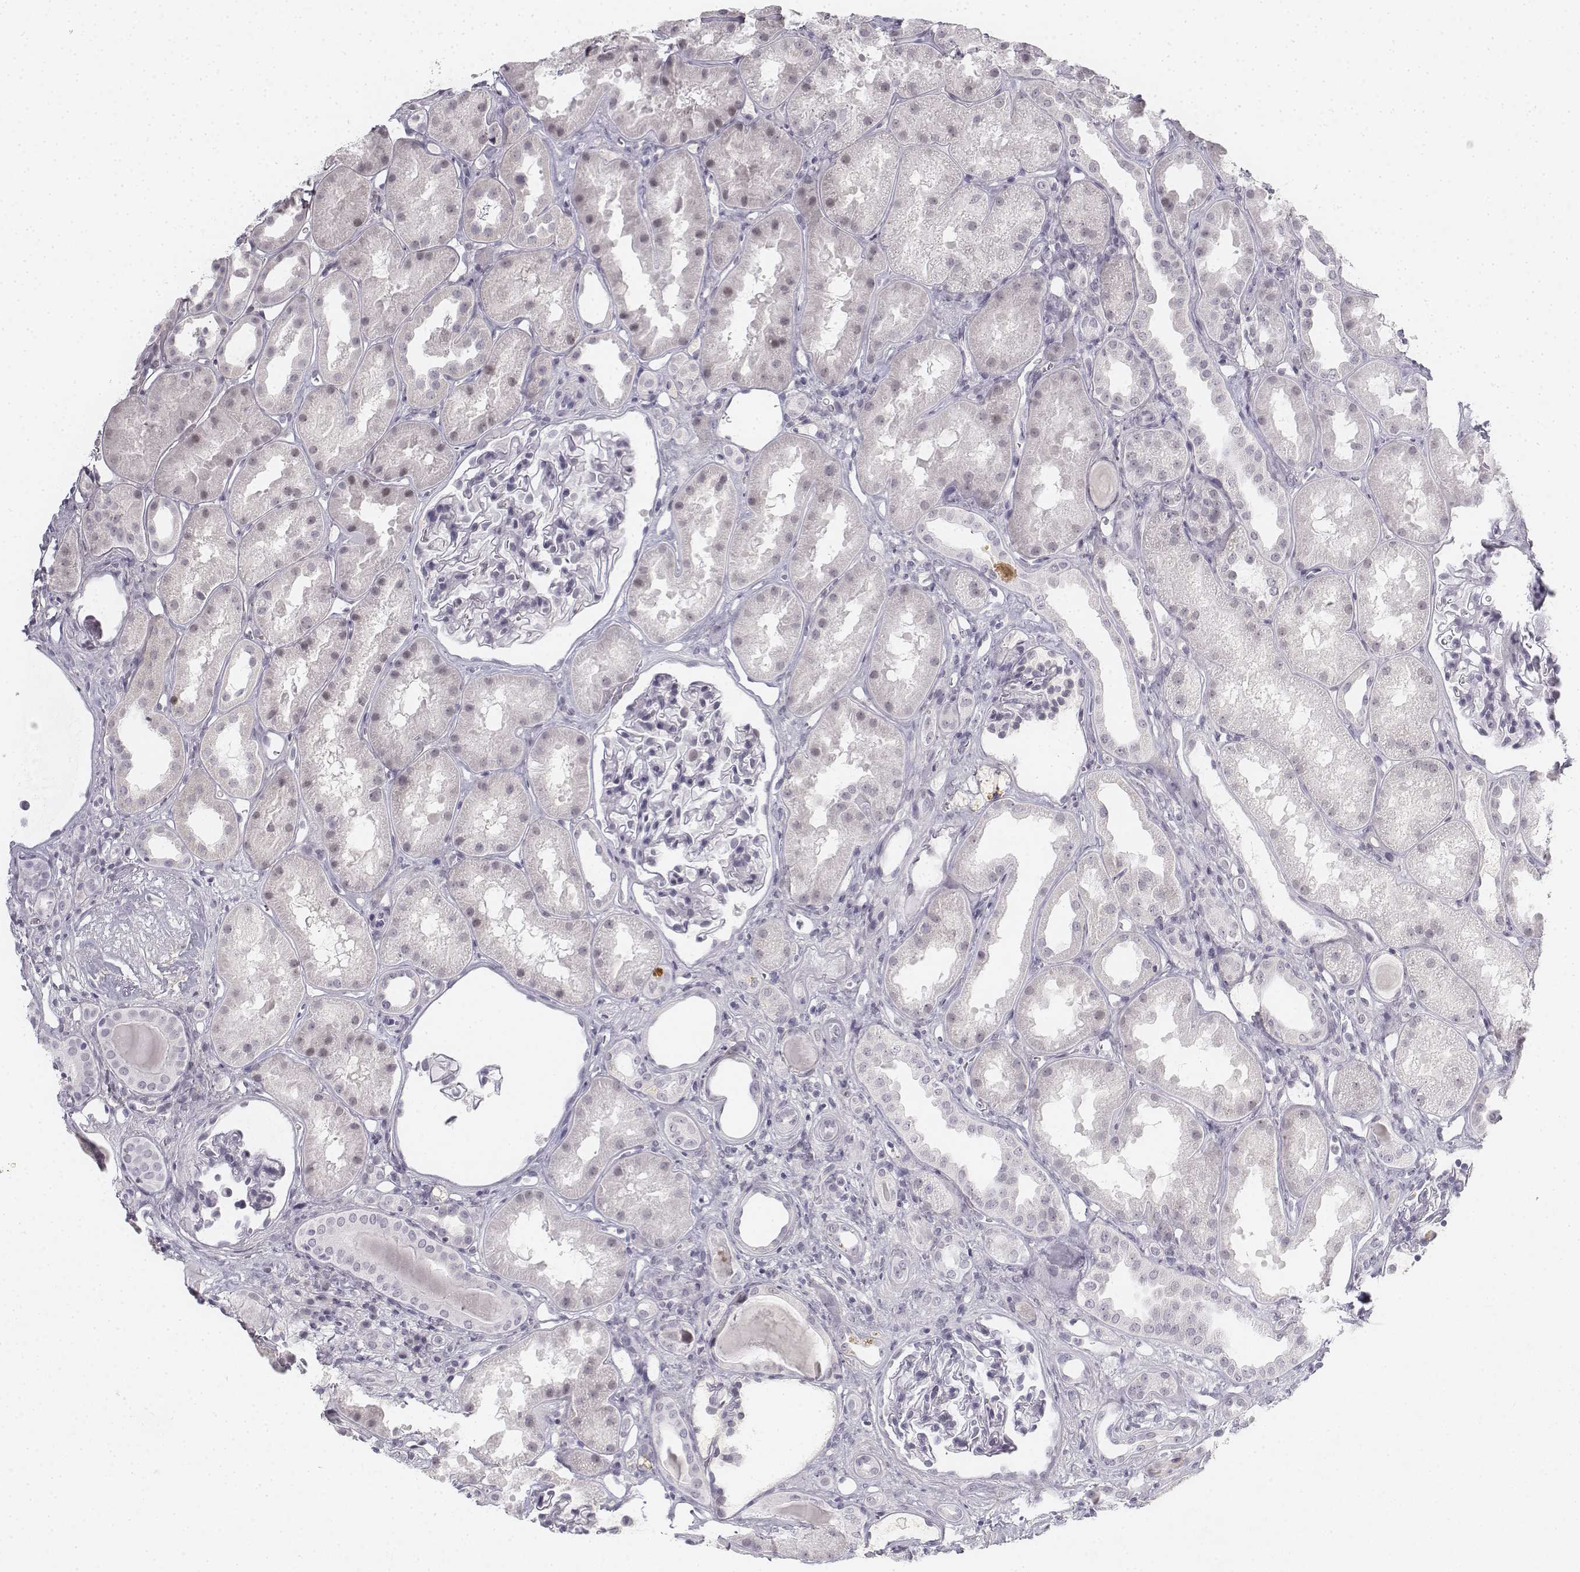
{"staining": {"intensity": "negative", "quantity": "none", "location": "none"}, "tissue": "kidney", "cell_type": "Cells in glomeruli", "image_type": "normal", "snomed": [{"axis": "morphology", "description": "Normal tissue, NOS"}, {"axis": "topography", "description": "Kidney"}], "caption": "Immunohistochemistry of unremarkable kidney exhibits no staining in cells in glomeruli. Nuclei are stained in blue.", "gene": "KRT84", "patient": {"sex": "male", "age": 61}}